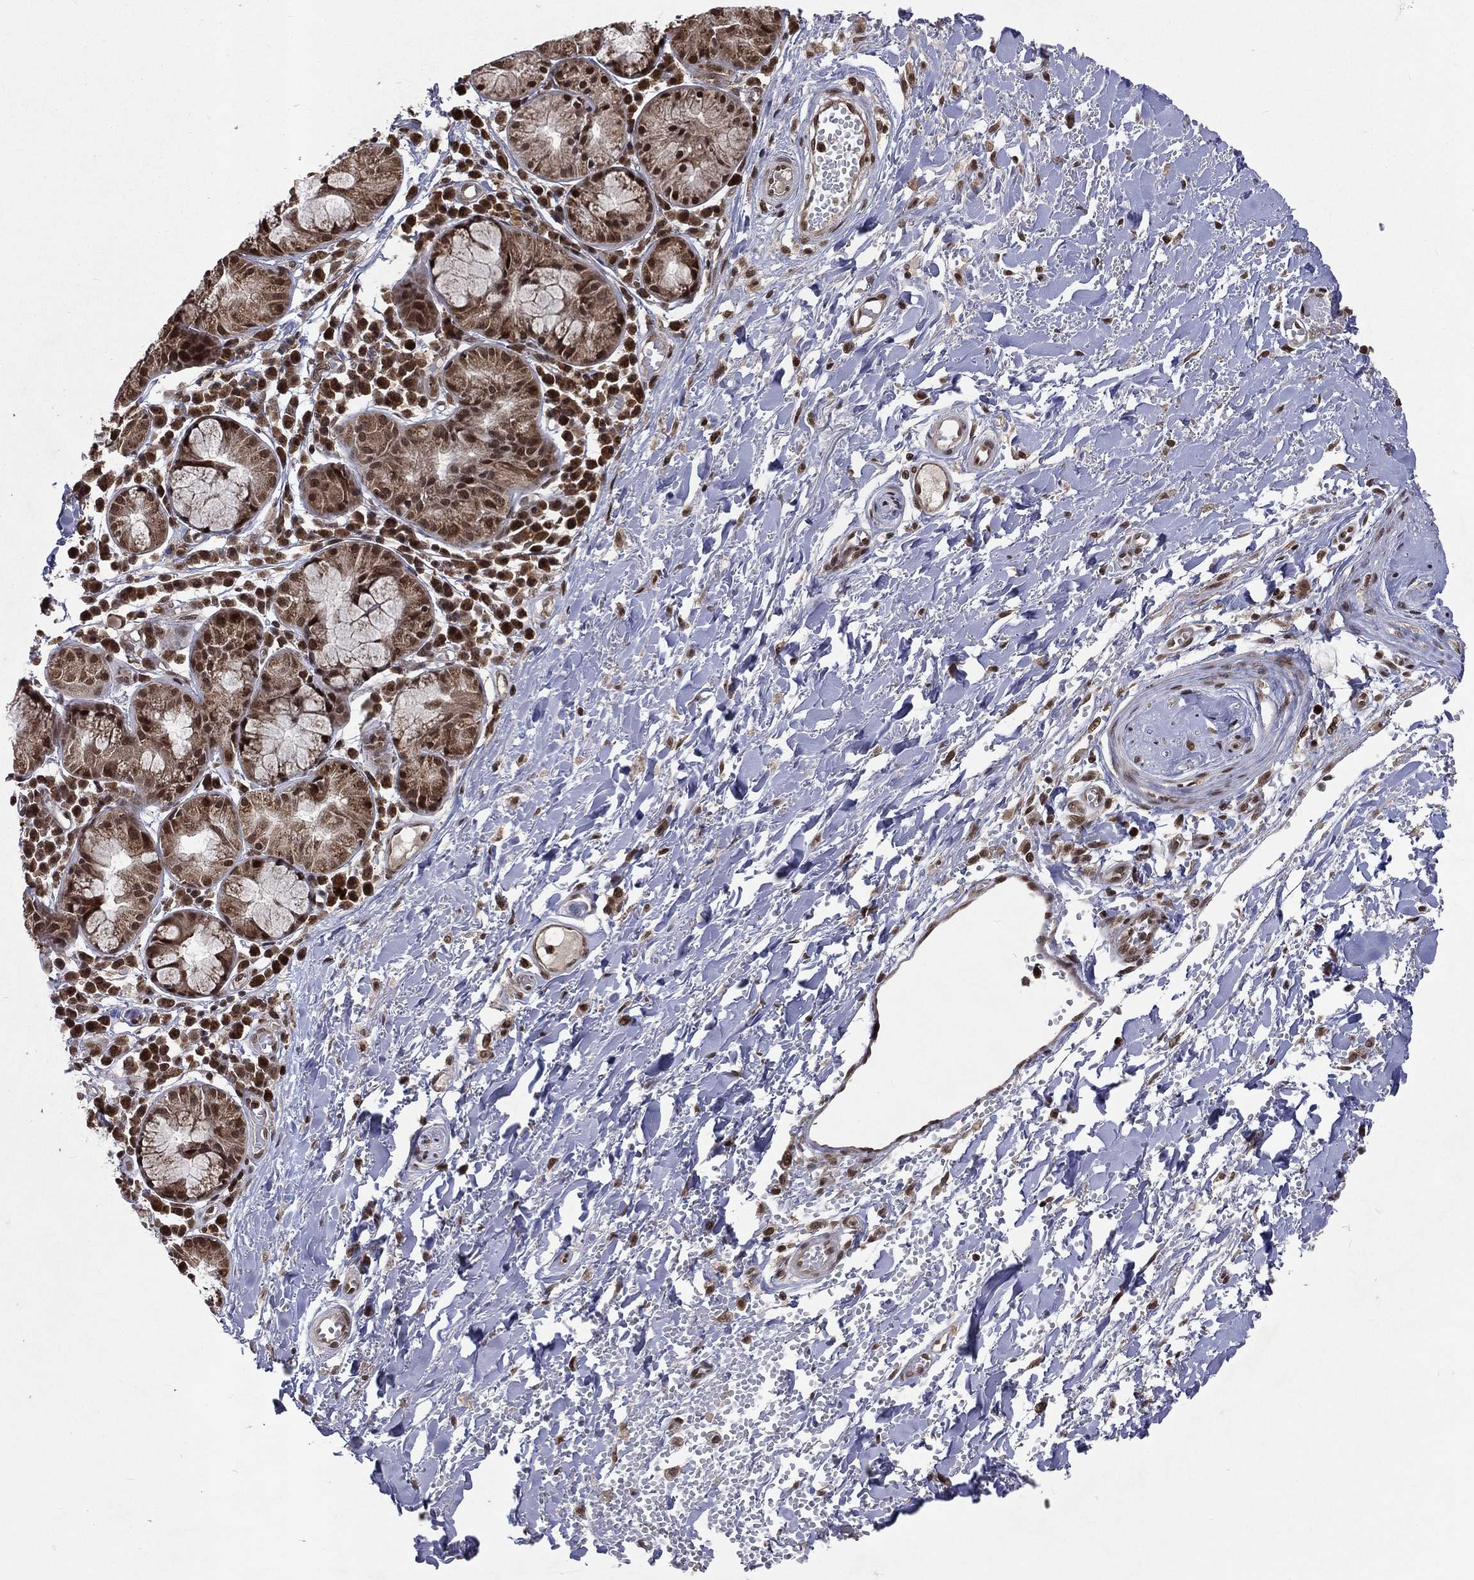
{"staining": {"intensity": "weak", "quantity": "<25%", "location": "cytoplasmic/membranous"}, "tissue": "adipose tissue", "cell_type": "Adipocytes", "image_type": "normal", "snomed": [{"axis": "morphology", "description": "Normal tissue, NOS"}, {"axis": "topography", "description": "Cartilage tissue"}], "caption": "Immunohistochemistry photomicrograph of benign adipose tissue: human adipose tissue stained with DAB exhibits no significant protein expression in adipocytes.", "gene": "DMAP1", "patient": {"sex": "male", "age": 81}}